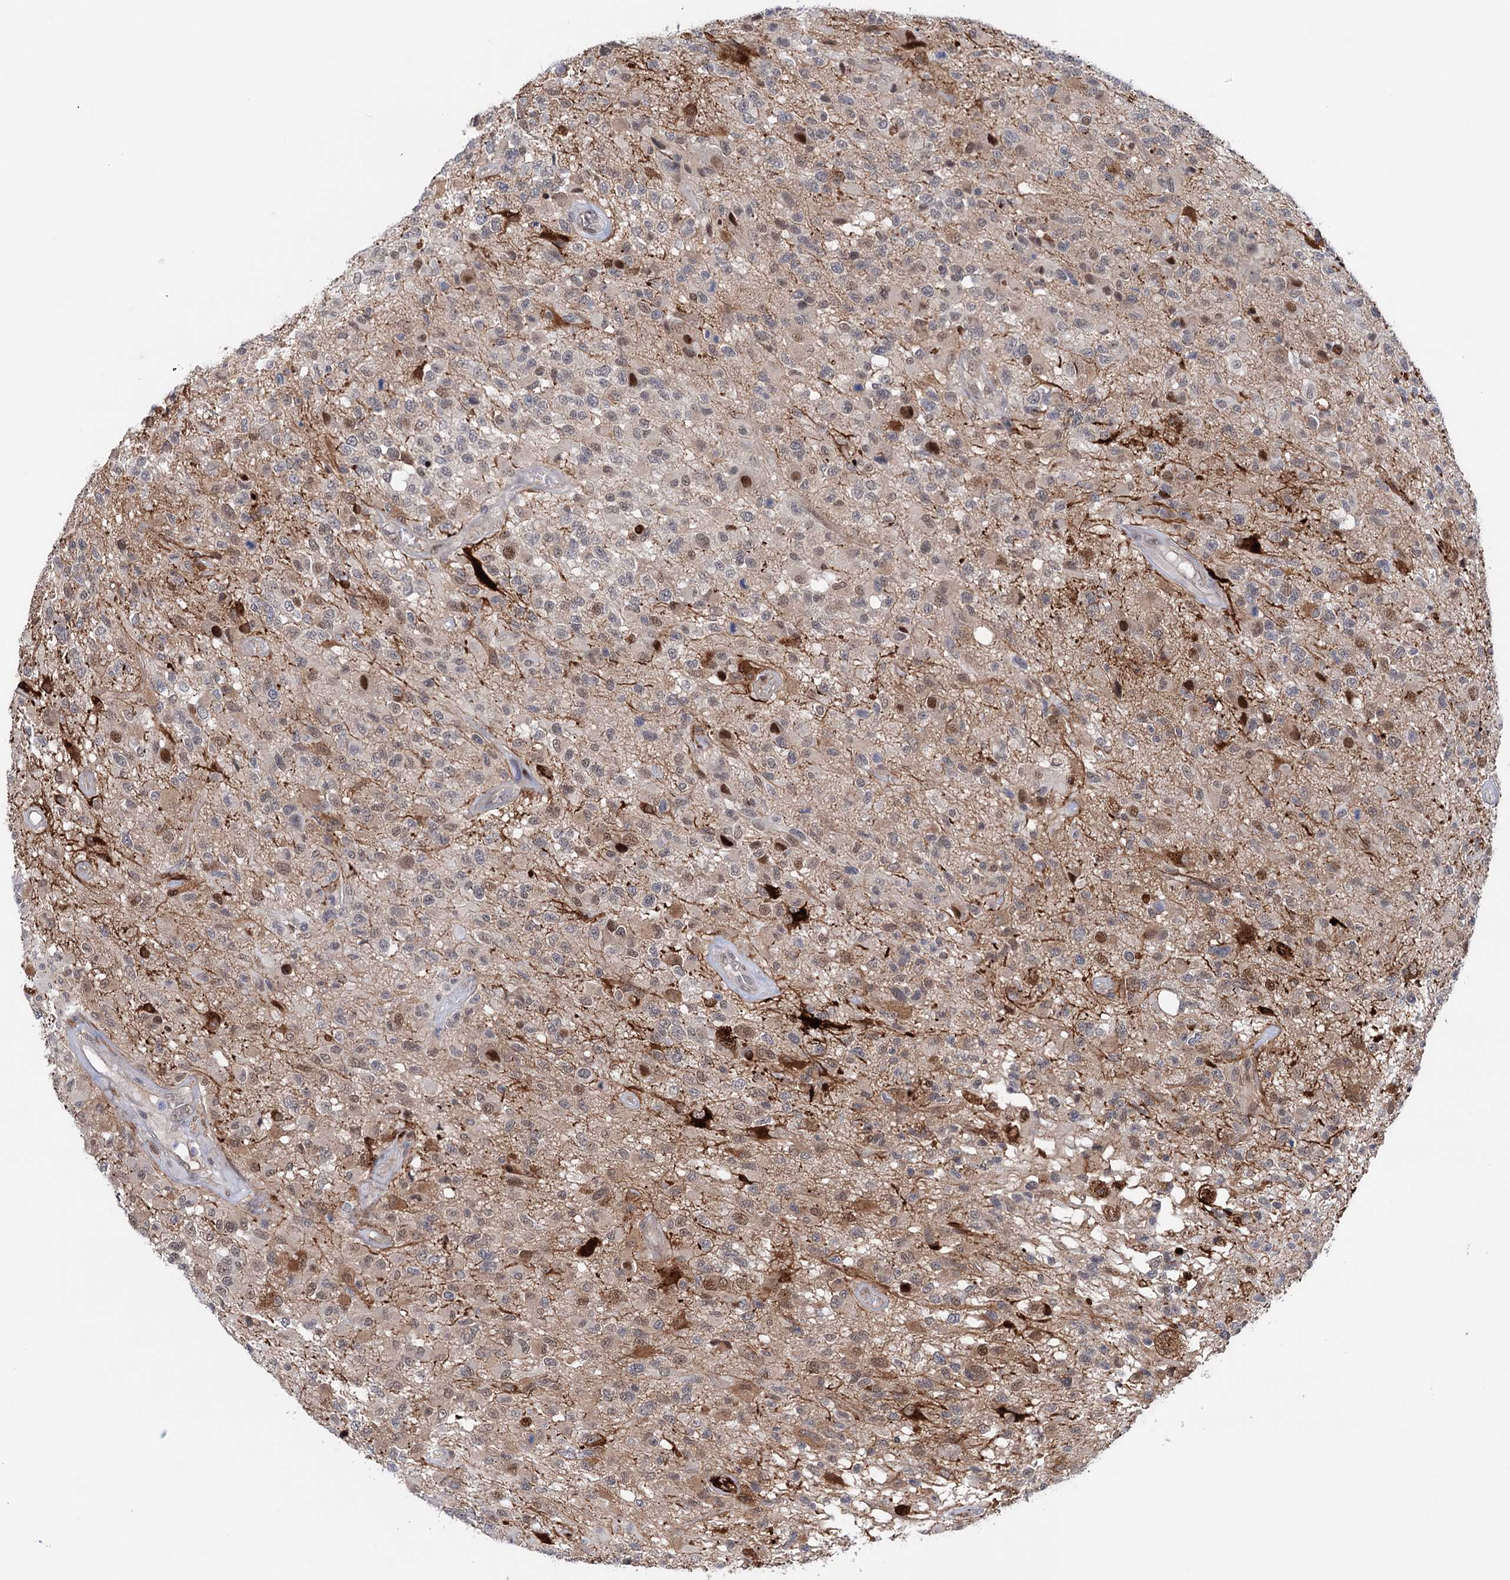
{"staining": {"intensity": "weak", "quantity": "<25%", "location": "nuclear"}, "tissue": "glioma", "cell_type": "Tumor cells", "image_type": "cancer", "snomed": [{"axis": "morphology", "description": "Glioma, malignant, High grade"}, {"axis": "morphology", "description": "Glioblastoma, NOS"}, {"axis": "topography", "description": "Brain"}], "caption": "An immunohistochemistry (IHC) micrograph of malignant glioma (high-grade) is shown. There is no staining in tumor cells of malignant glioma (high-grade). Nuclei are stained in blue.", "gene": "FAM53A", "patient": {"sex": "male", "age": 60}}